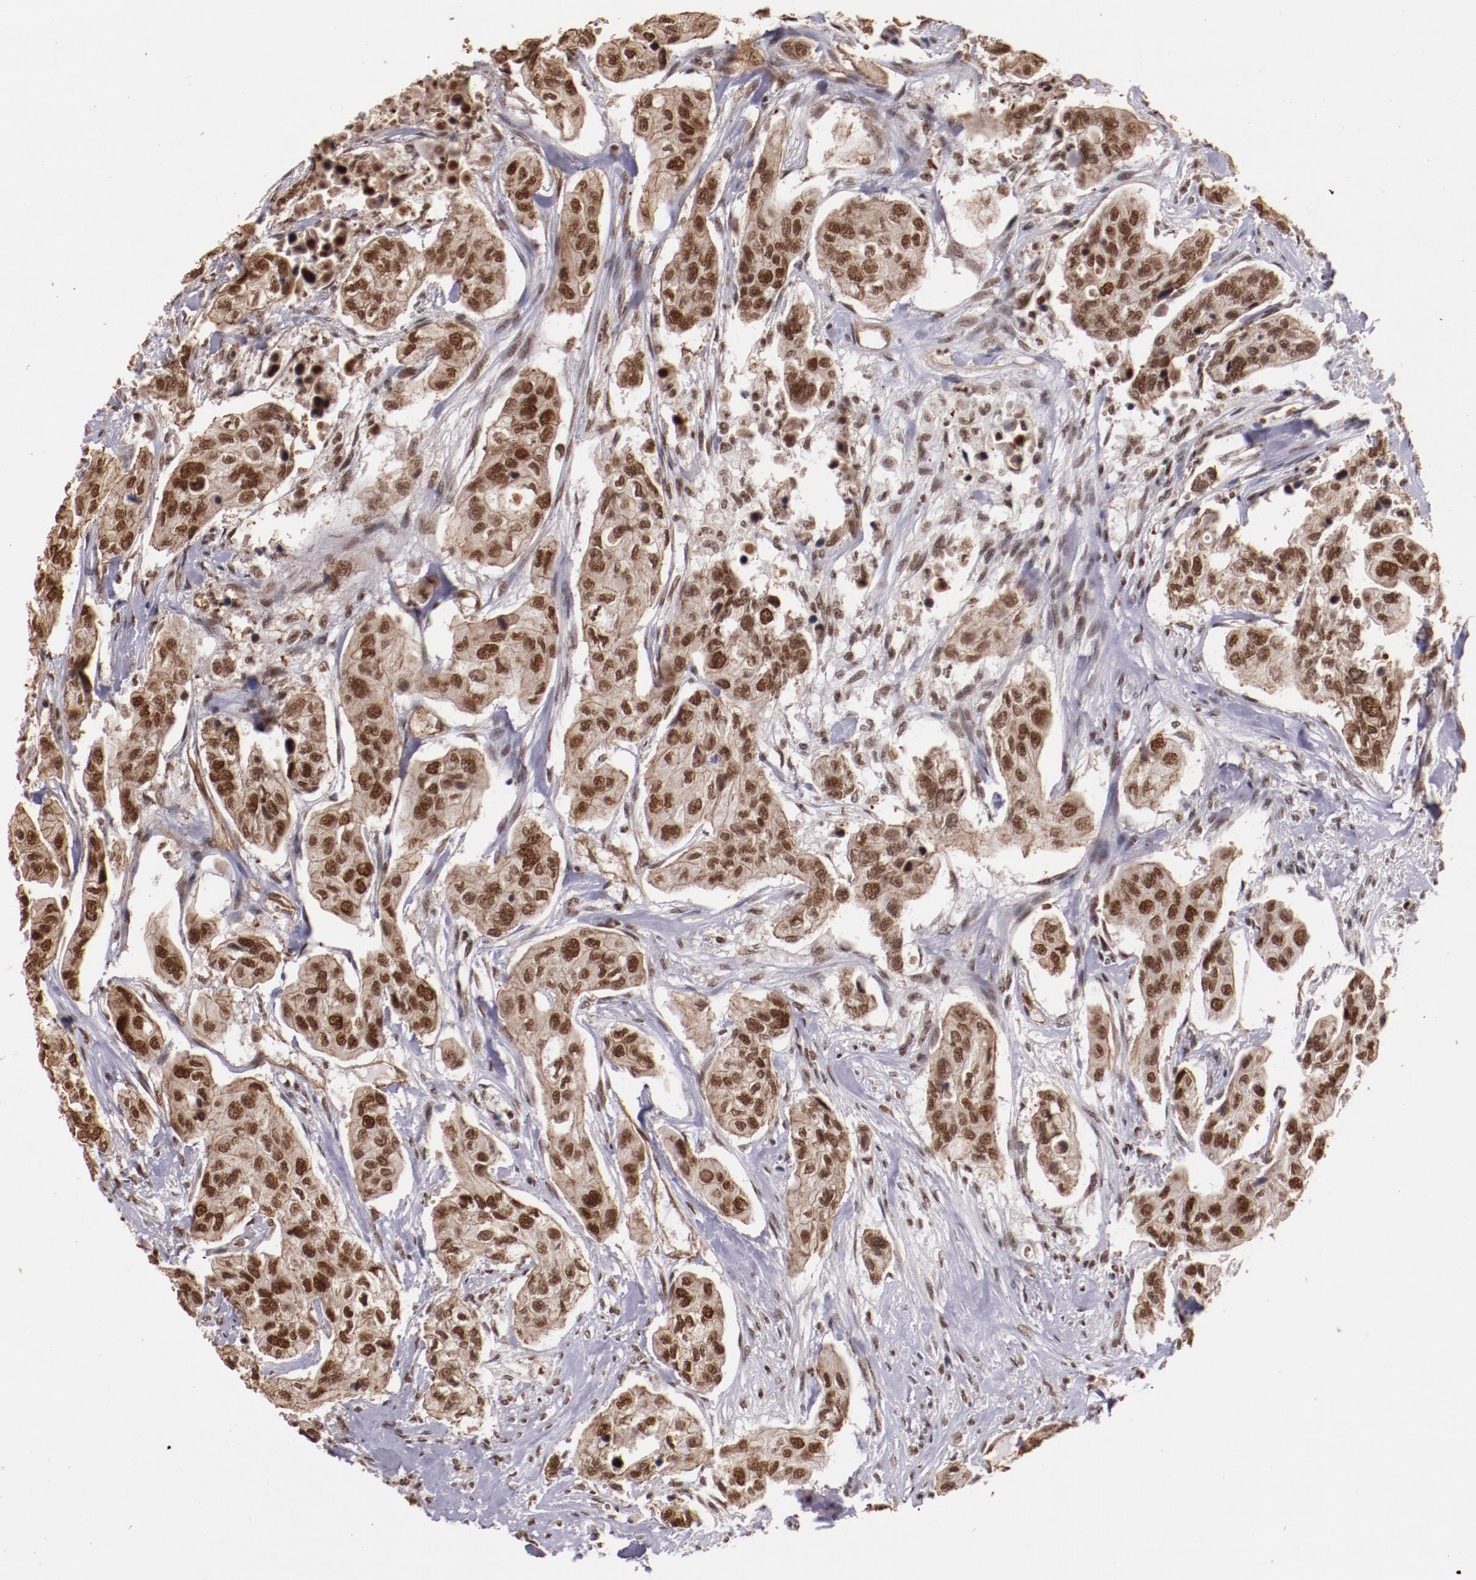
{"staining": {"intensity": "moderate", "quantity": ">75%", "location": "nuclear"}, "tissue": "urothelial cancer", "cell_type": "Tumor cells", "image_type": "cancer", "snomed": [{"axis": "morphology", "description": "Adenocarcinoma, NOS"}, {"axis": "topography", "description": "Urinary bladder"}], "caption": "Tumor cells demonstrate medium levels of moderate nuclear staining in approximately >75% of cells in human urothelial cancer. (DAB = brown stain, brightfield microscopy at high magnification).", "gene": "STAG2", "patient": {"sex": "male", "age": 61}}